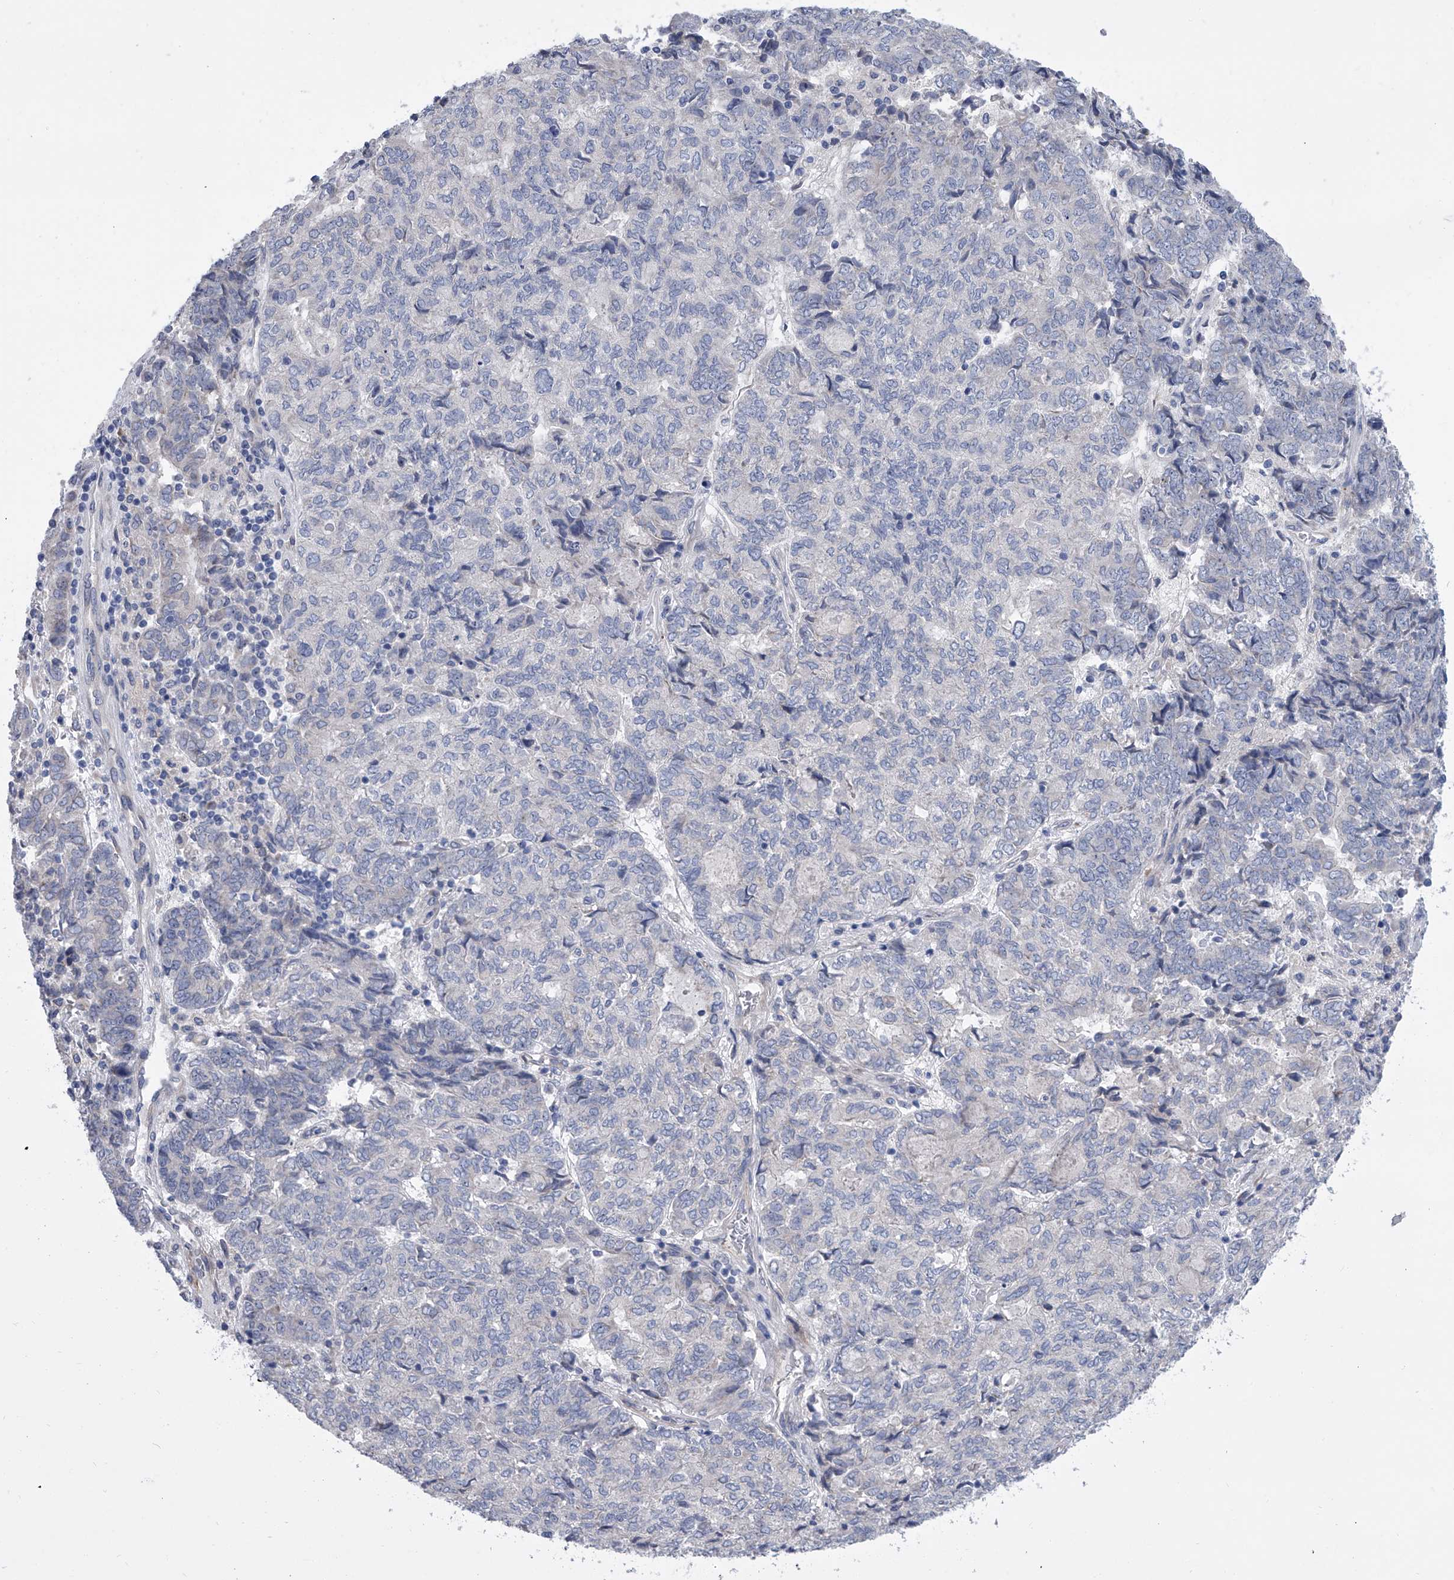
{"staining": {"intensity": "negative", "quantity": "none", "location": "none"}, "tissue": "endometrial cancer", "cell_type": "Tumor cells", "image_type": "cancer", "snomed": [{"axis": "morphology", "description": "Adenocarcinoma, NOS"}, {"axis": "topography", "description": "Endometrium"}], "caption": "Immunohistochemistry (IHC) of human endometrial adenocarcinoma displays no expression in tumor cells.", "gene": "ALG14", "patient": {"sex": "female", "age": 80}}